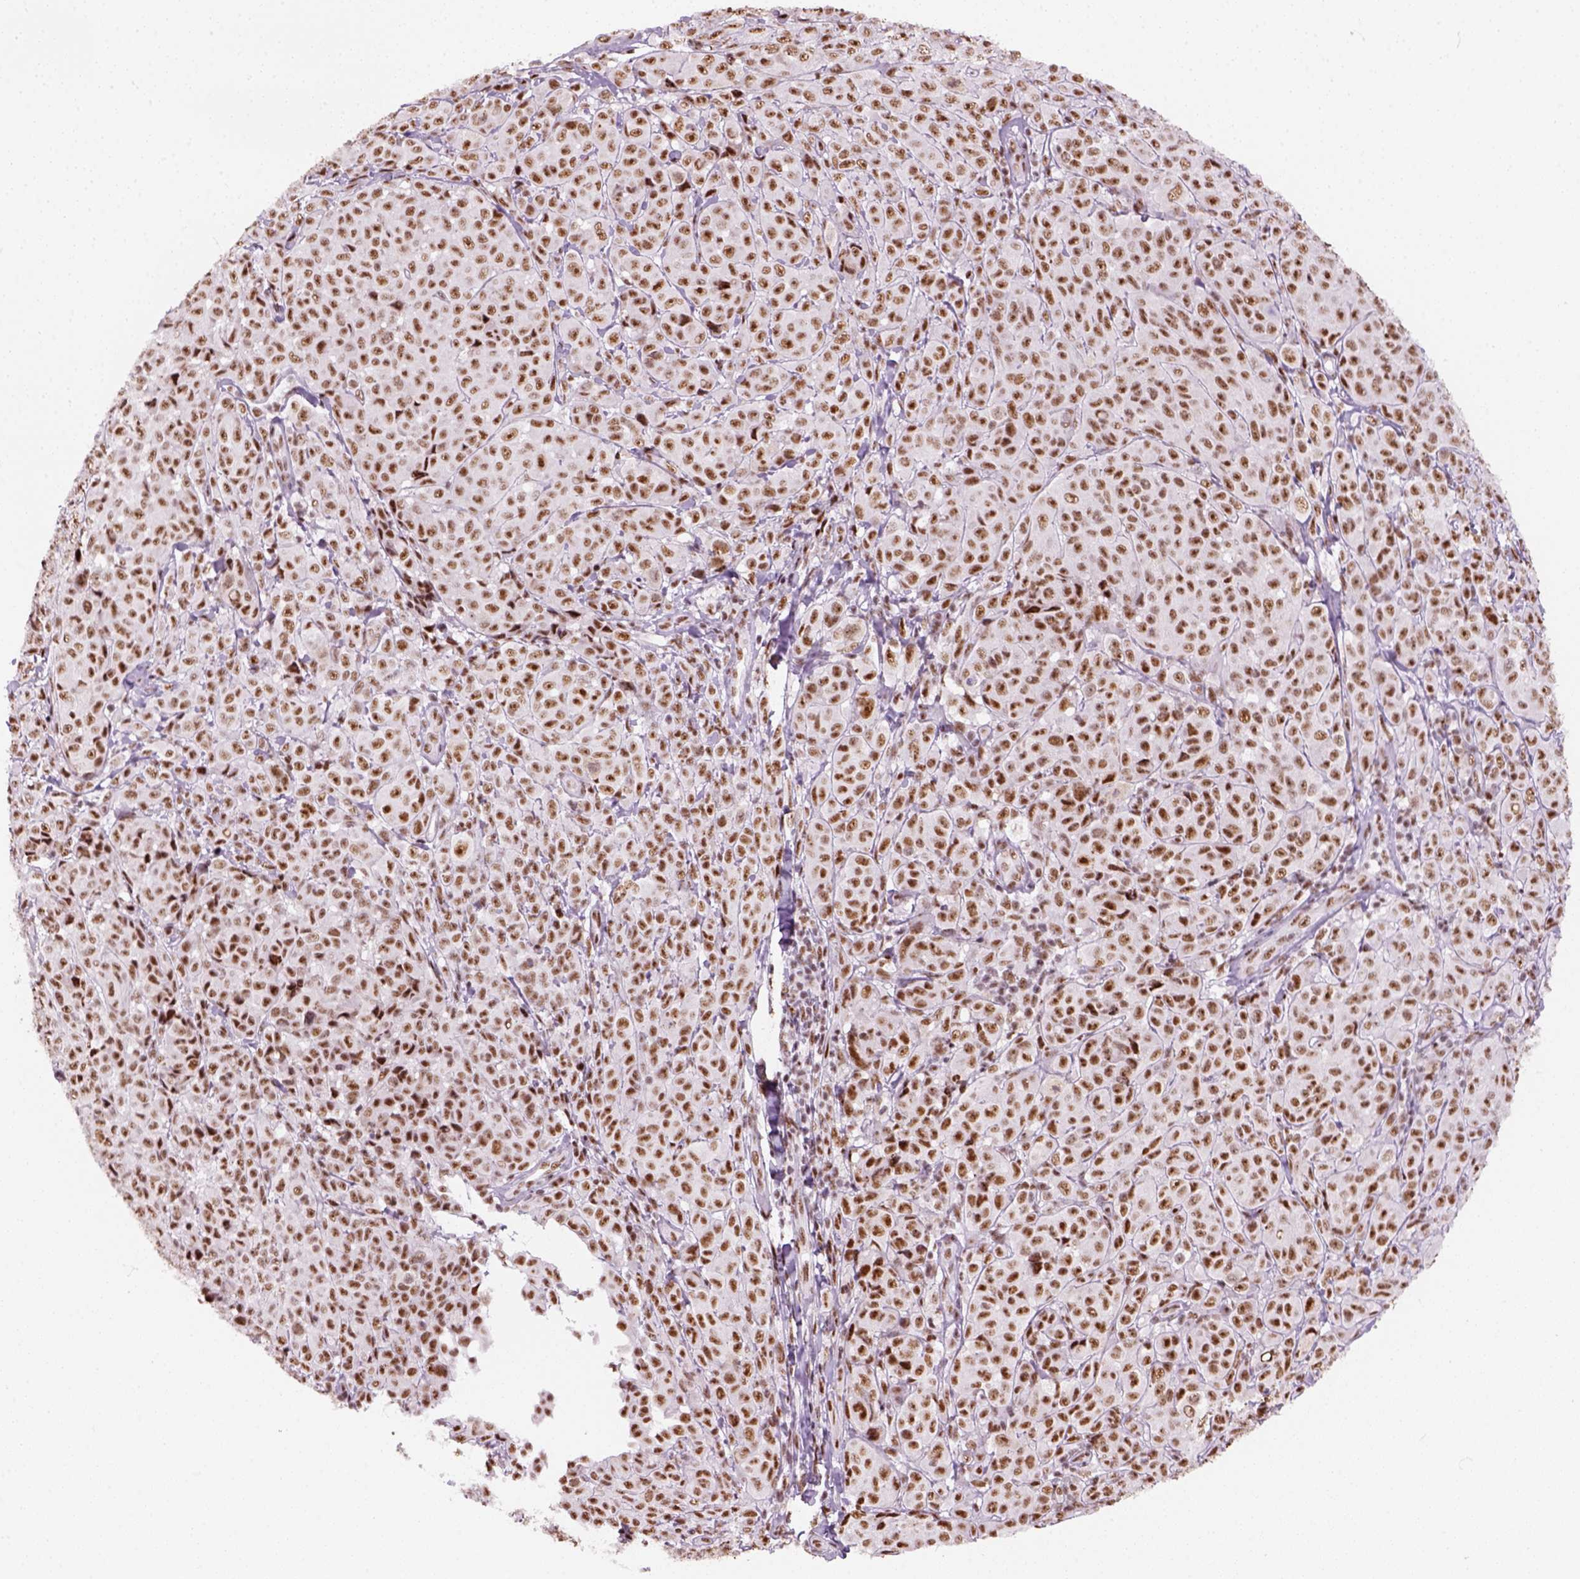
{"staining": {"intensity": "moderate", "quantity": ">75%", "location": "nuclear"}, "tissue": "melanoma", "cell_type": "Tumor cells", "image_type": "cancer", "snomed": [{"axis": "morphology", "description": "Malignant melanoma, NOS"}, {"axis": "topography", "description": "Skin"}], "caption": "Moderate nuclear staining for a protein is appreciated in about >75% of tumor cells of melanoma using immunohistochemistry (IHC).", "gene": "GTF2F1", "patient": {"sex": "male", "age": 89}}